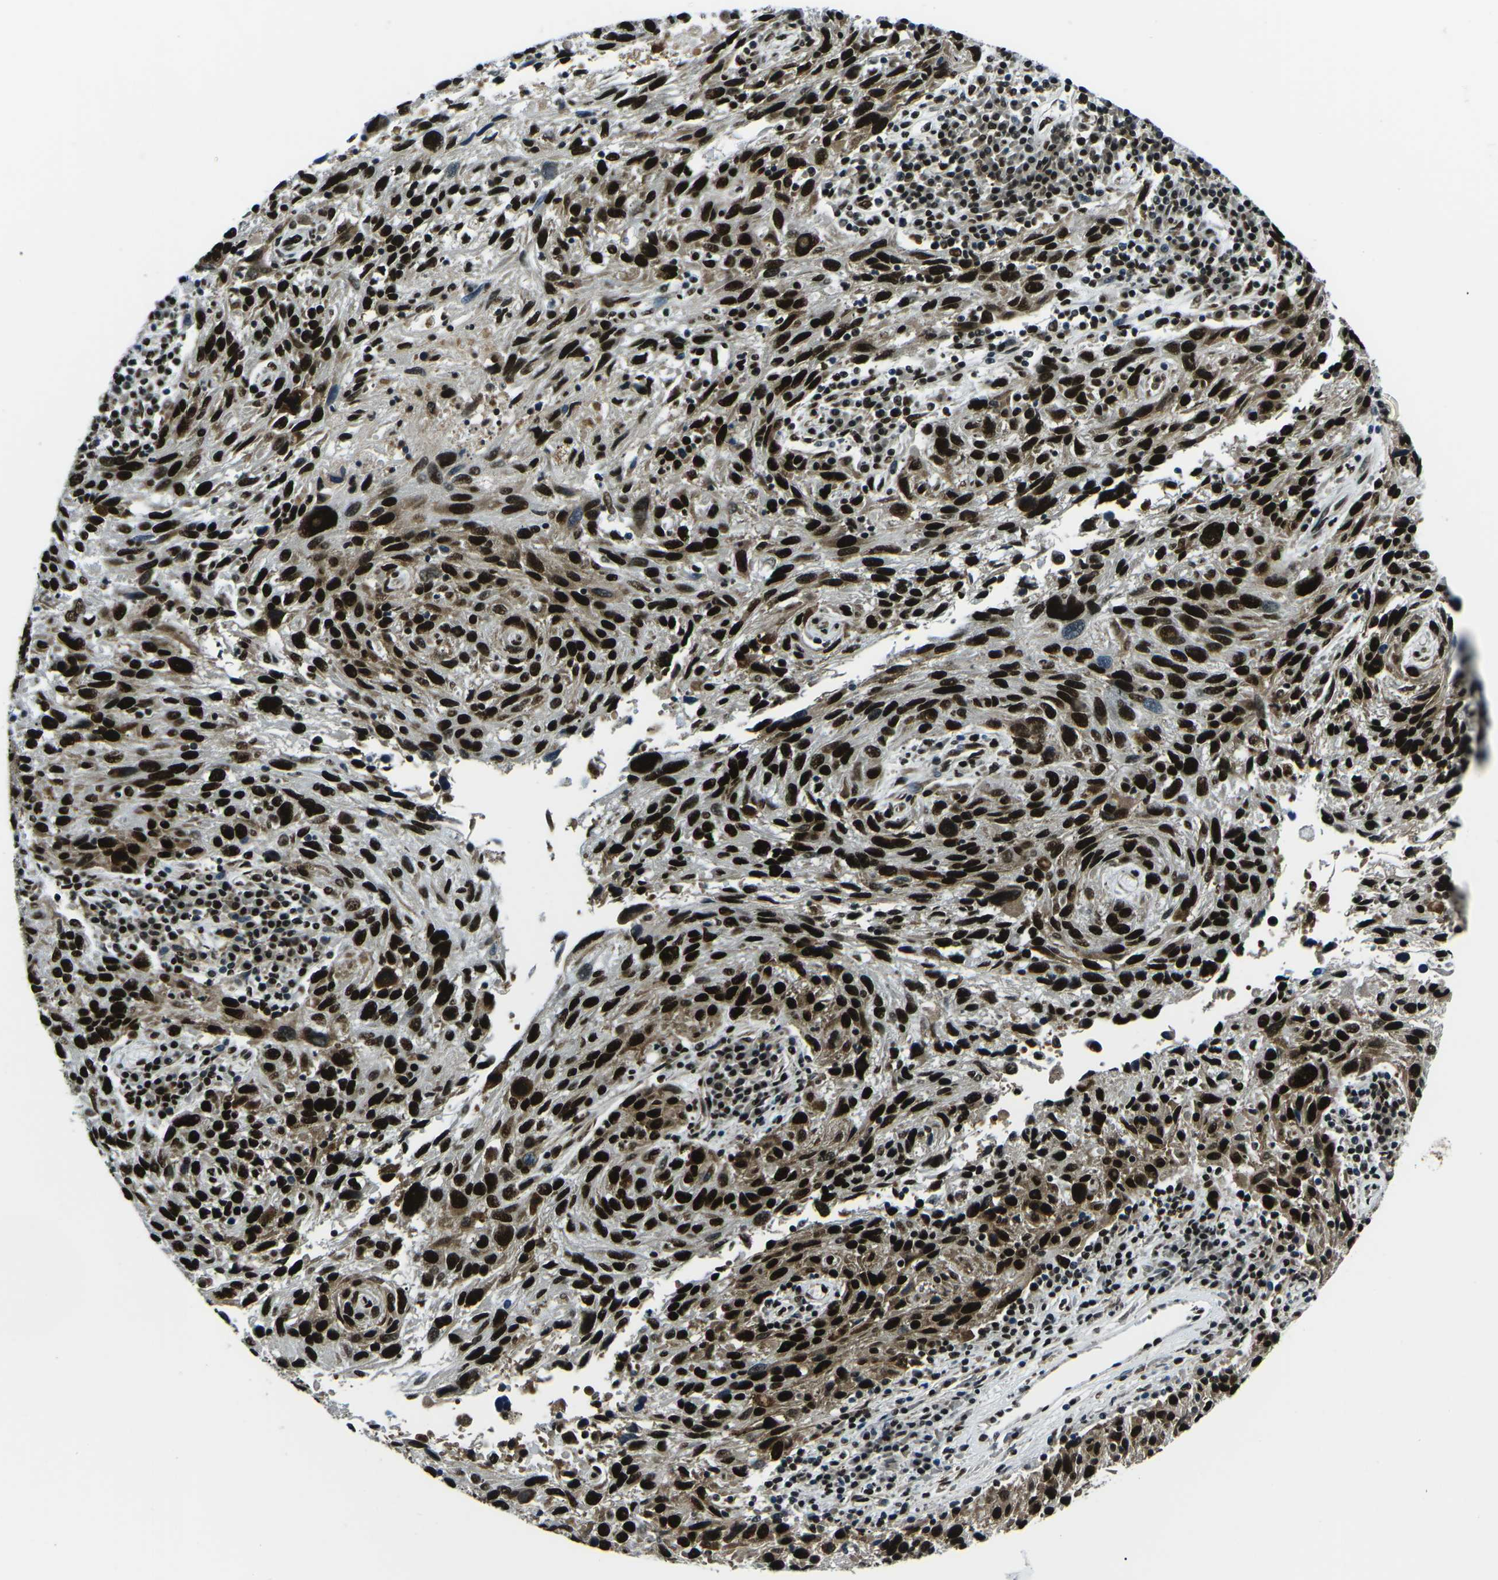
{"staining": {"intensity": "strong", "quantity": ">75%", "location": "nuclear"}, "tissue": "melanoma", "cell_type": "Tumor cells", "image_type": "cancer", "snomed": [{"axis": "morphology", "description": "Malignant melanoma, NOS"}, {"axis": "topography", "description": "Skin"}], "caption": "IHC image of human malignant melanoma stained for a protein (brown), which demonstrates high levels of strong nuclear expression in approximately >75% of tumor cells.", "gene": "HNRNPL", "patient": {"sex": "male", "age": 53}}